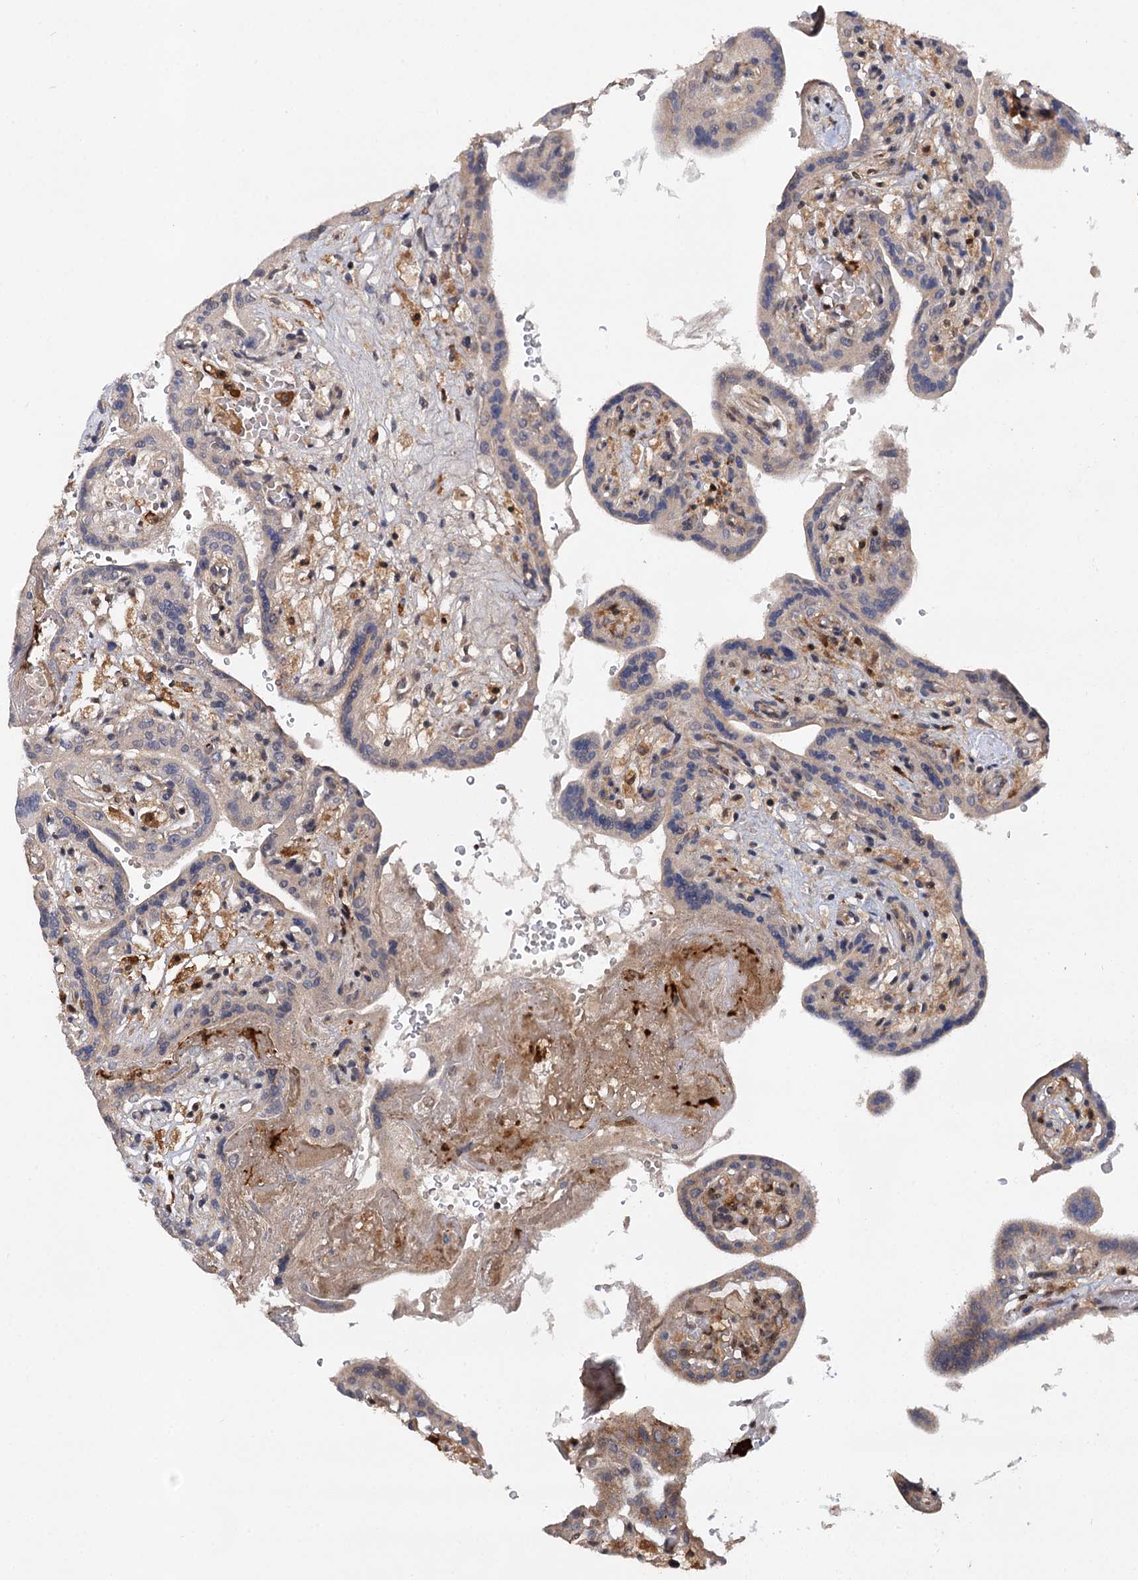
{"staining": {"intensity": "moderate", "quantity": "25%-75%", "location": "nuclear"}, "tissue": "placenta", "cell_type": "Trophoblastic cells", "image_type": "normal", "snomed": [{"axis": "morphology", "description": "Normal tissue, NOS"}, {"axis": "topography", "description": "Placenta"}], "caption": "Trophoblastic cells reveal moderate nuclear expression in about 25%-75% of cells in unremarkable placenta. (Brightfield microscopy of DAB IHC at high magnification).", "gene": "BUD13", "patient": {"sex": "female", "age": 37}}